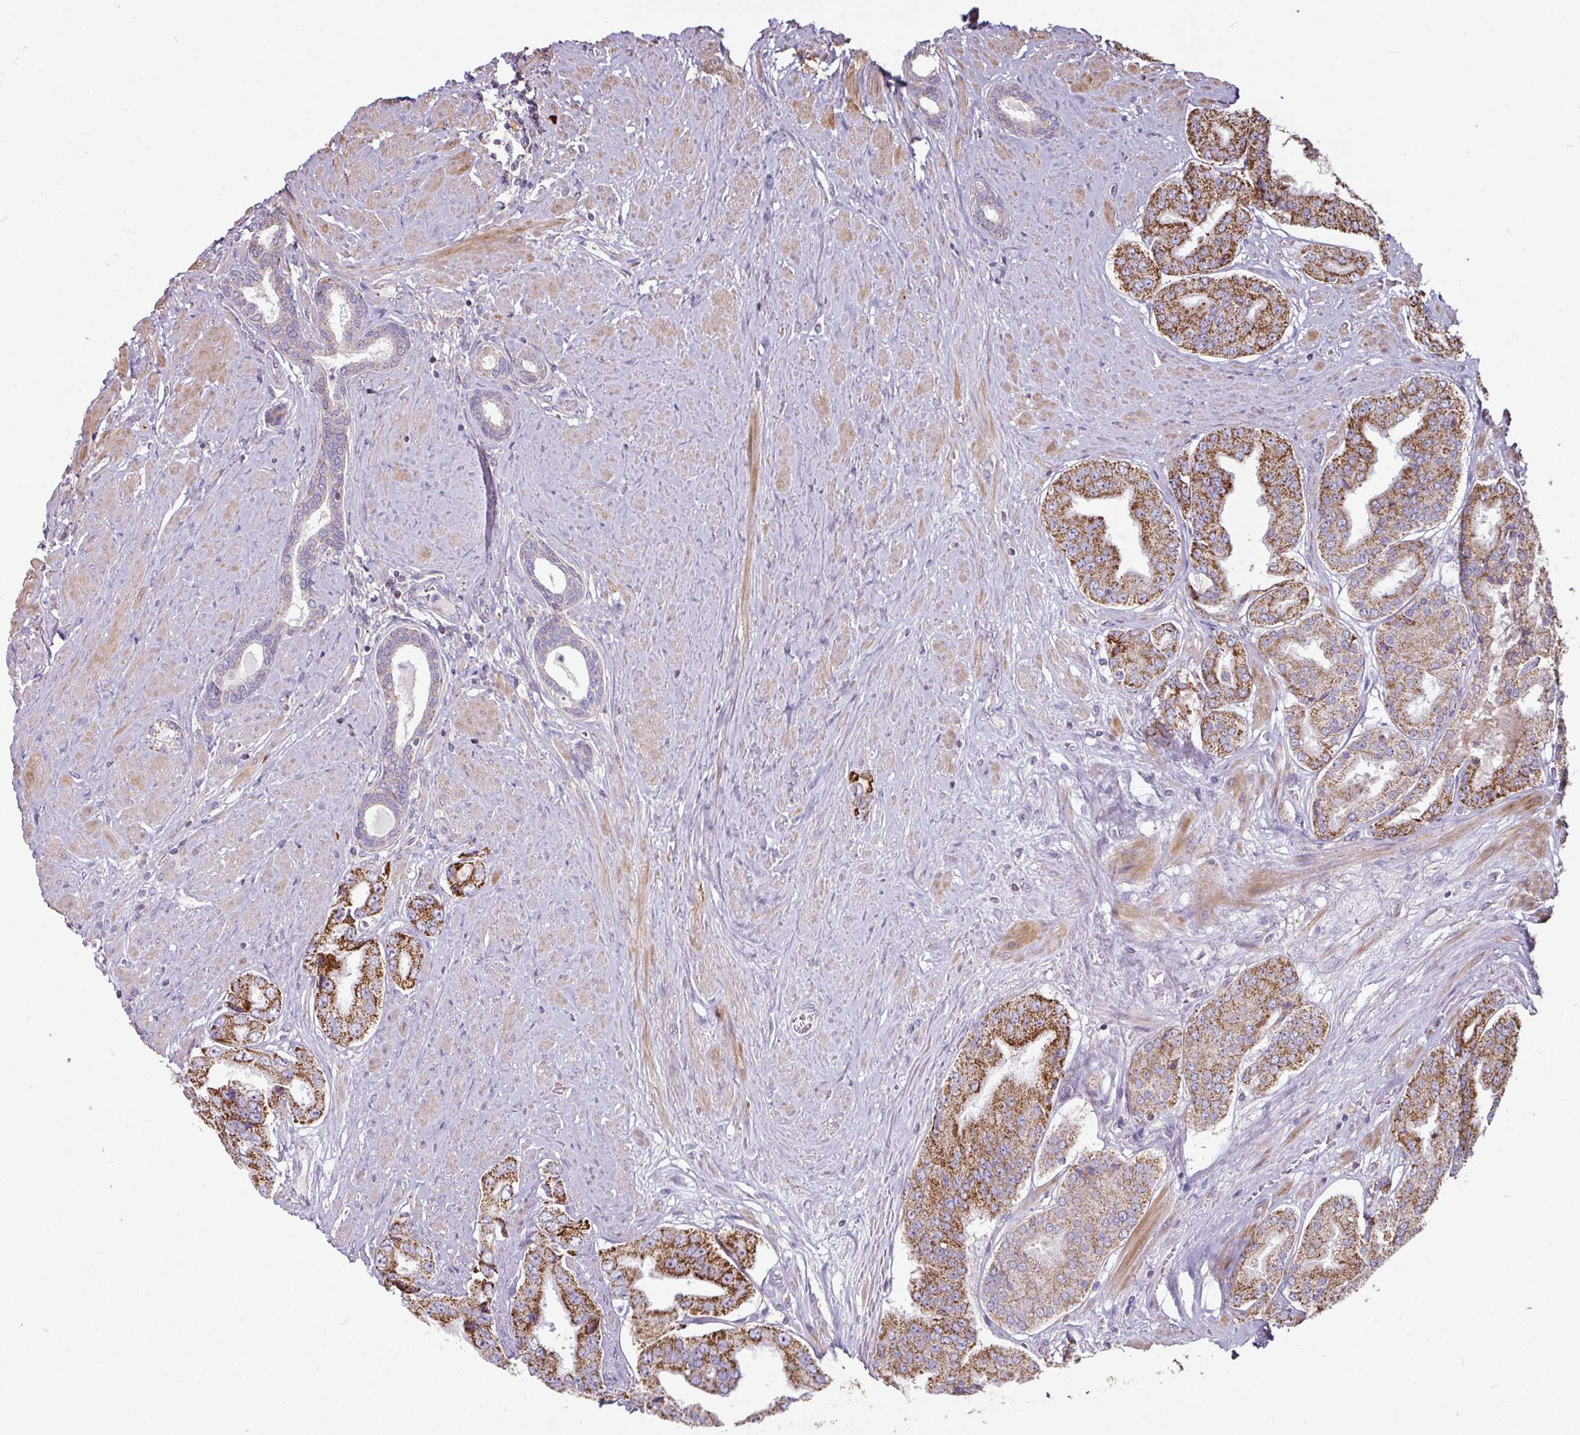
{"staining": {"intensity": "strong", "quantity": "25%-75%", "location": "cytoplasmic/membranous"}, "tissue": "prostate cancer", "cell_type": "Tumor cells", "image_type": "cancer", "snomed": [{"axis": "morphology", "description": "Adenocarcinoma, High grade"}, {"axis": "topography", "description": "Prostate"}], "caption": "Prostate cancer (adenocarcinoma (high-grade)) was stained to show a protein in brown. There is high levels of strong cytoplasmic/membranous positivity in about 25%-75% of tumor cells.", "gene": "OR2D3", "patient": {"sex": "male", "age": 63}}